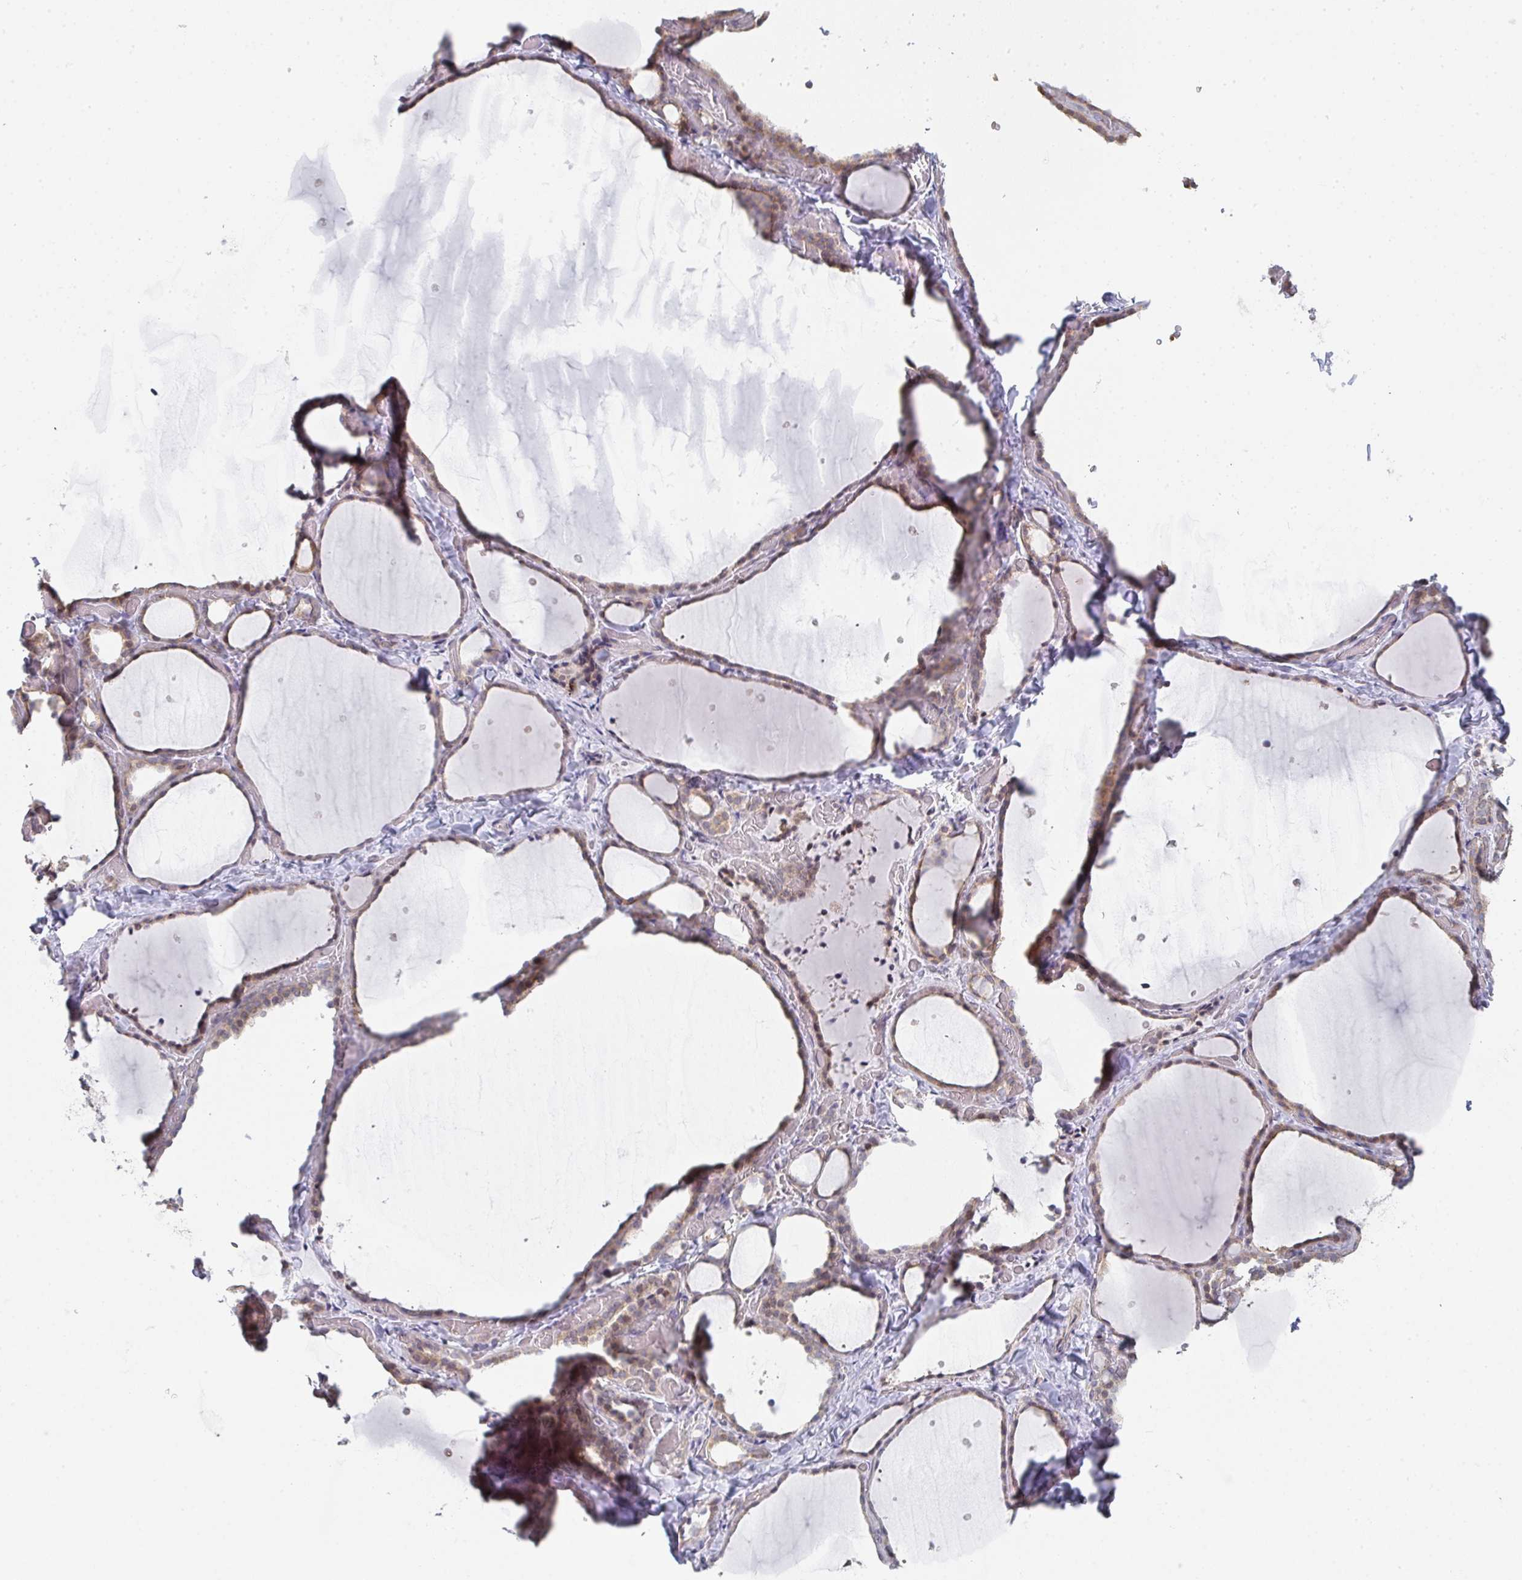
{"staining": {"intensity": "strong", "quantity": "25%-75%", "location": "cytoplasmic/membranous"}, "tissue": "thyroid gland", "cell_type": "Glandular cells", "image_type": "normal", "snomed": [{"axis": "morphology", "description": "Normal tissue, NOS"}, {"axis": "topography", "description": "Thyroid gland"}], "caption": "Glandular cells reveal high levels of strong cytoplasmic/membranous staining in about 25%-75% of cells in unremarkable human thyroid gland.", "gene": "ZNF526", "patient": {"sex": "female", "age": 36}}